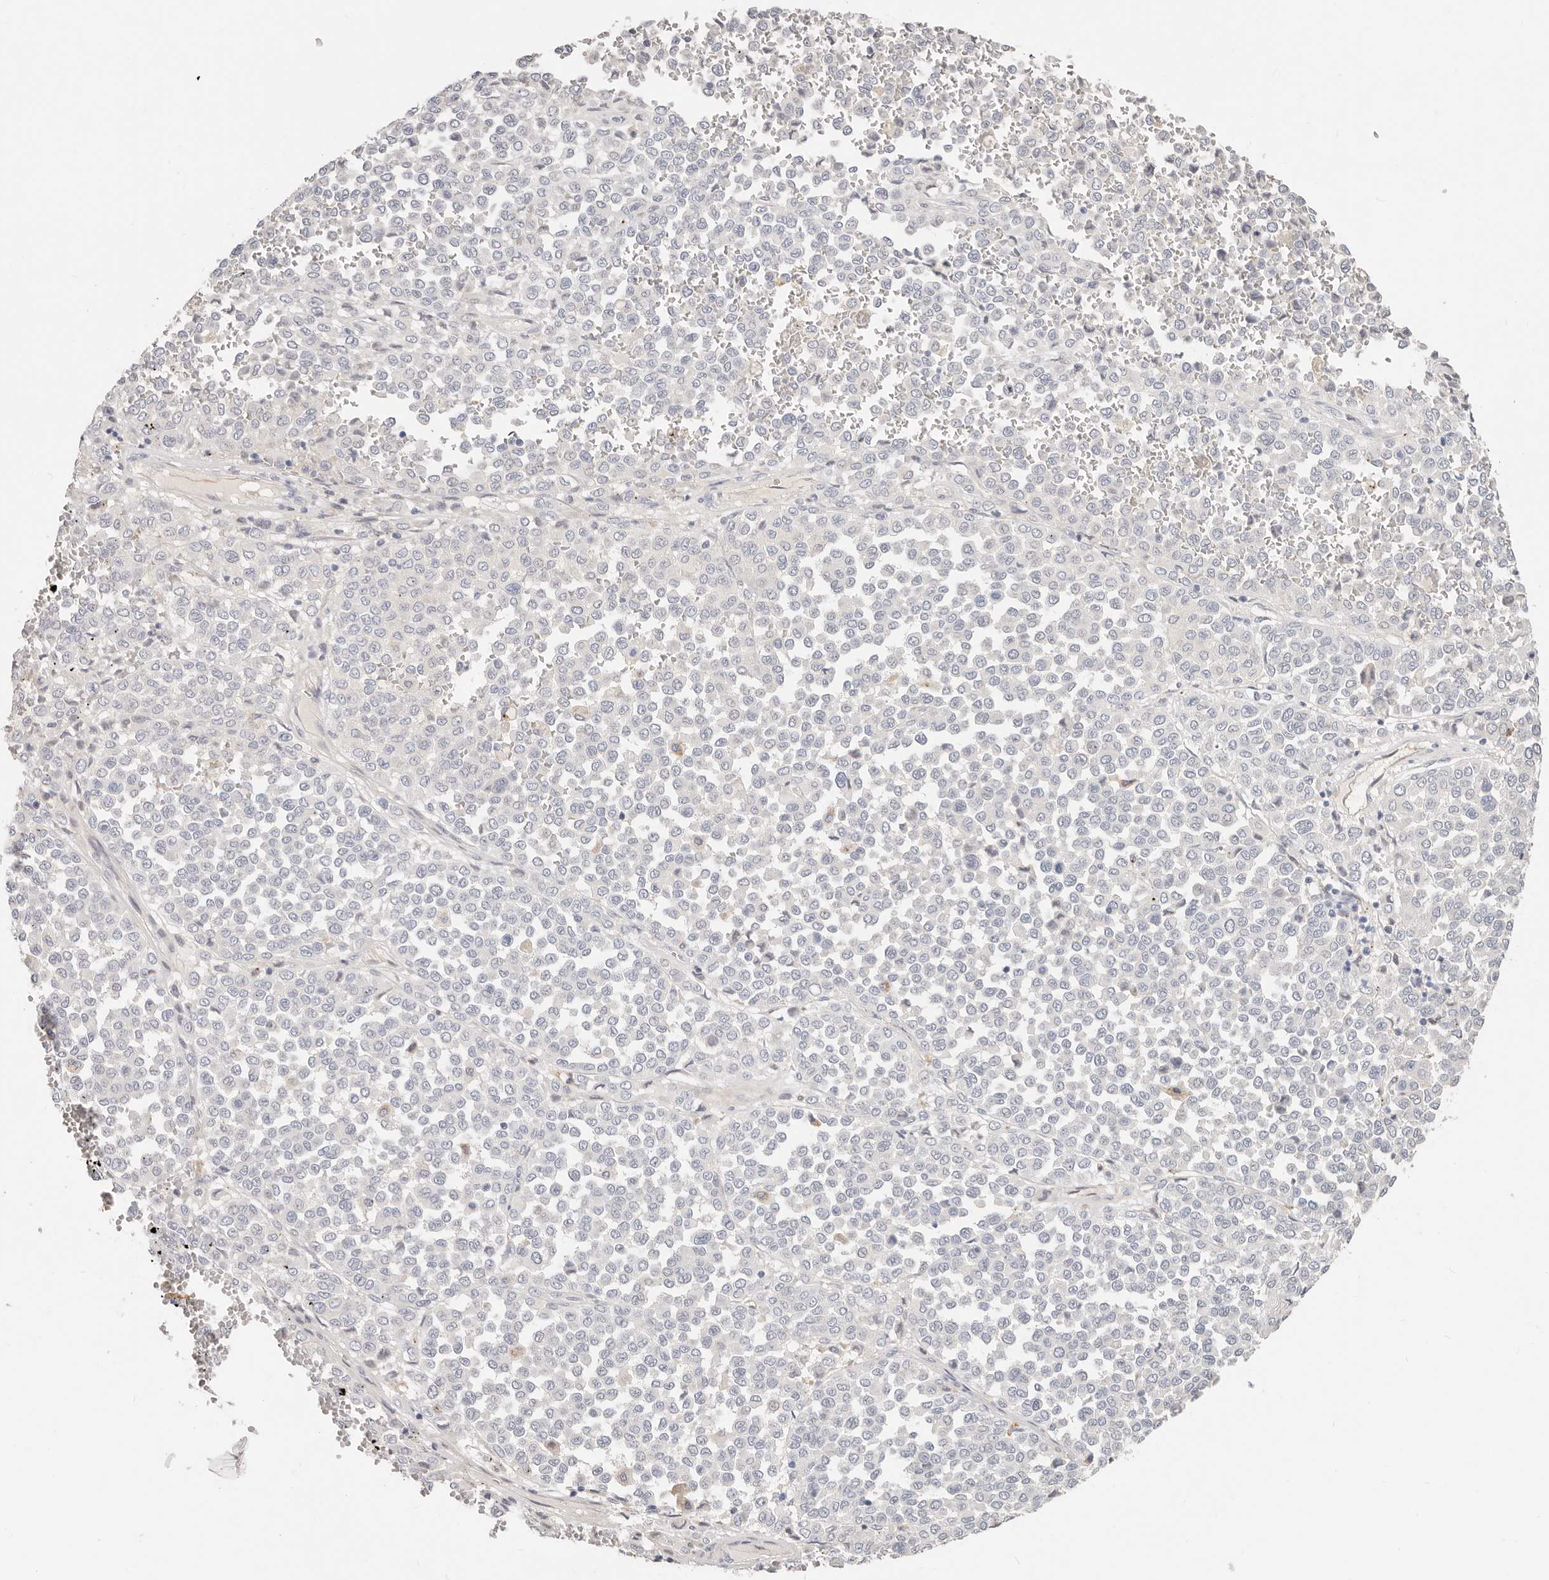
{"staining": {"intensity": "negative", "quantity": "none", "location": "none"}, "tissue": "melanoma", "cell_type": "Tumor cells", "image_type": "cancer", "snomed": [{"axis": "morphology", "description": "Malignant melanoma, Metastatic site"}, {"axis": "topography", "description": "Pancreas"}], "caption": "Human melanoma stained for a protein using IHC reveals no positivity in tumor cells.", "gene": "ZRANB1", "patient": {"sex": "female", "age": 30}}